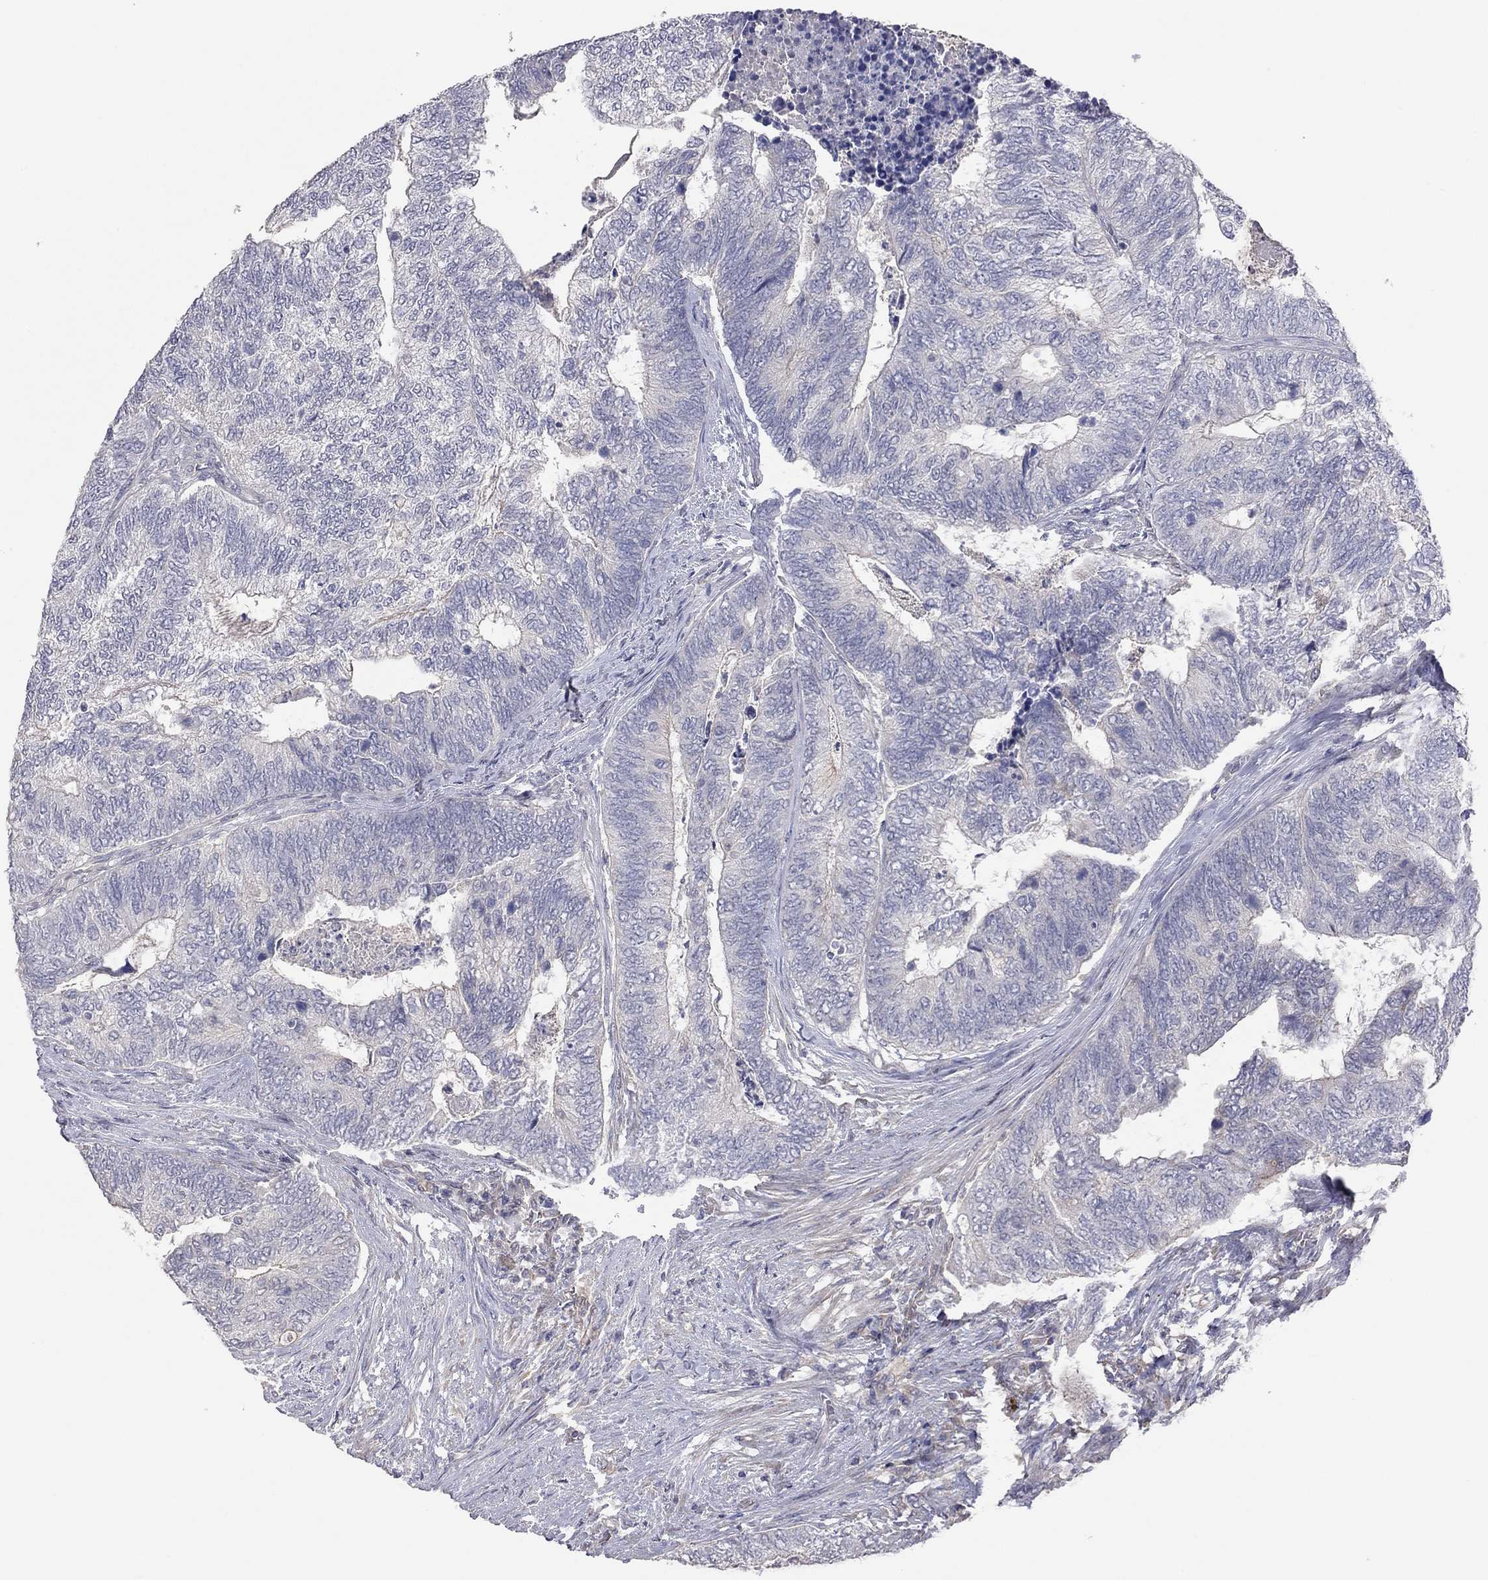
{"staining": {"intensity": "negative", "quantity": "none", "location": "none"}, "tissue": "colorectal cancer", "cell_type": "Tumor cells", "image_type": "cancer", "snomed": [{"axis": "morphology", "description": "Adenocarcinoma, NOS"}, {"axis": "topography", "description": "Colon"}], "caption": "A high-resolution micrograph shows immunohistochemistry (IHC) staining of colorectal adenocarcinoma, which shows no significant staining in tumor cells. (Stains: DAB (3,3'-diaminobenzidine) immunohistochemistry (IHC) with hematoxylin counter stain, Microscopy: brightfield microscopy at high magnification).", "gene": "KCNB1", "patient": {"sex": "female", "age": 67}}